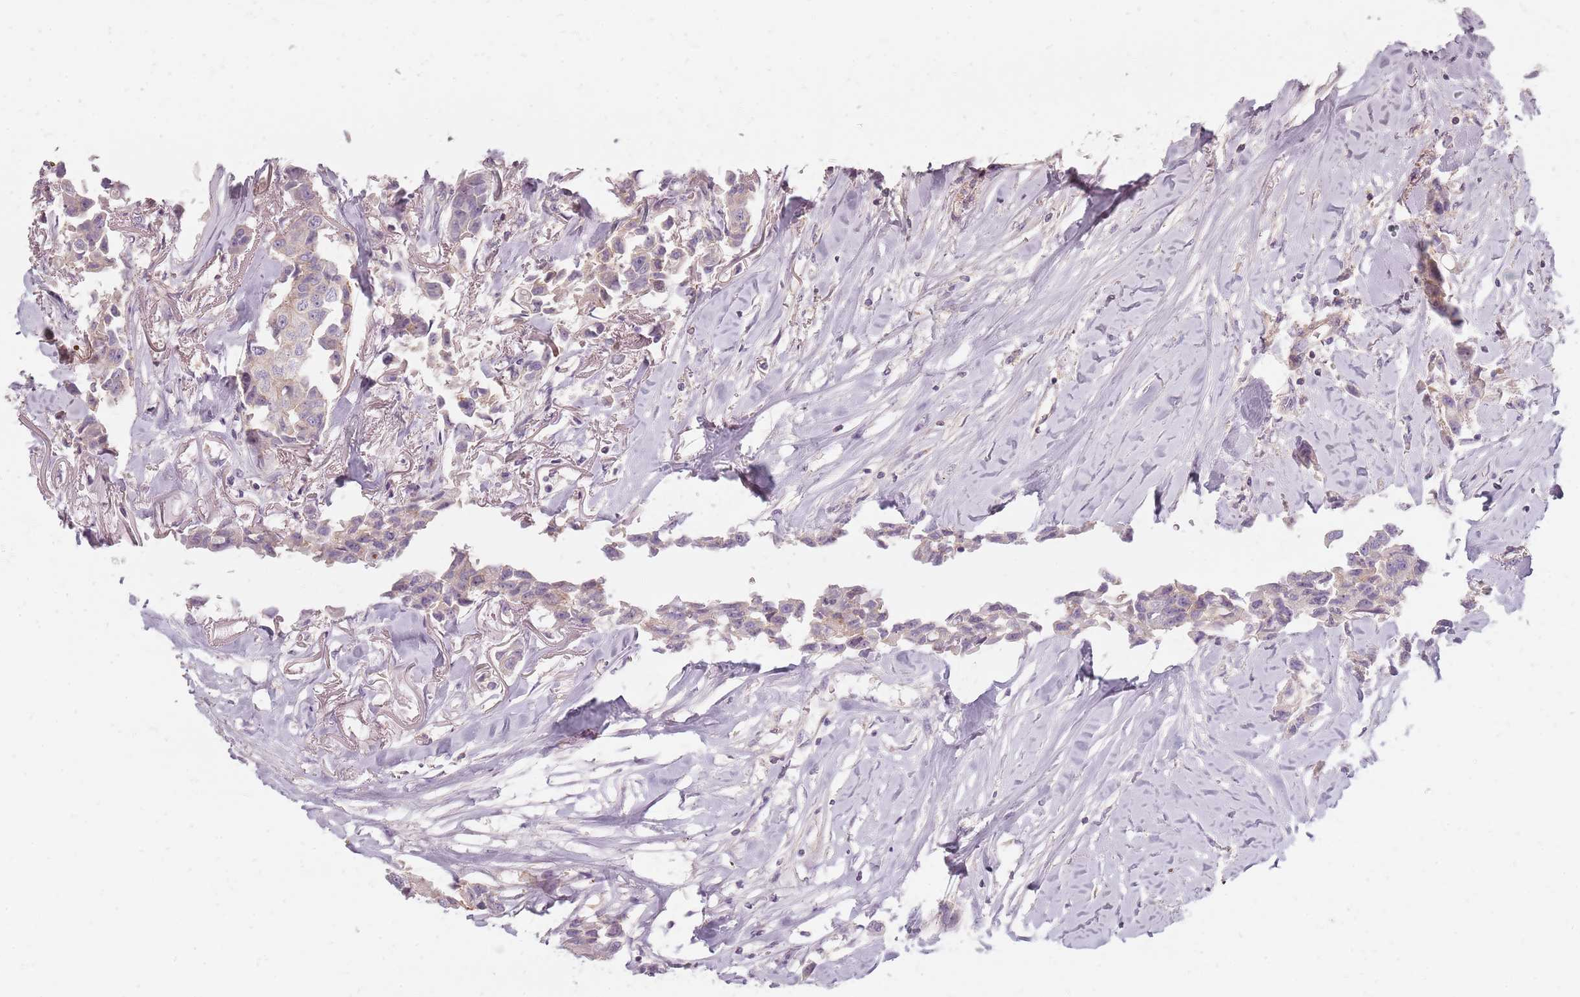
{"staining": {"intensity": "weak", "quantity": "<25%", "location": "cytoplasmic/membranous"}, "tissue": "breast cancer", "cell_type": "Tumor cells", "image_type": "cancer", "snomed": [{"axis": "morphology", "description": "Duct carcinoma"}, {"axis": "topography", "description": "Breast"}], "caption": "Immunohistochemical staining of human breast cancer reveals no significant positivity in tumor cells. (IHC, brightfield microscopy, high magnification).", "gene": "SYNGR3", "patient": {"sex": "female", "age": 80}}